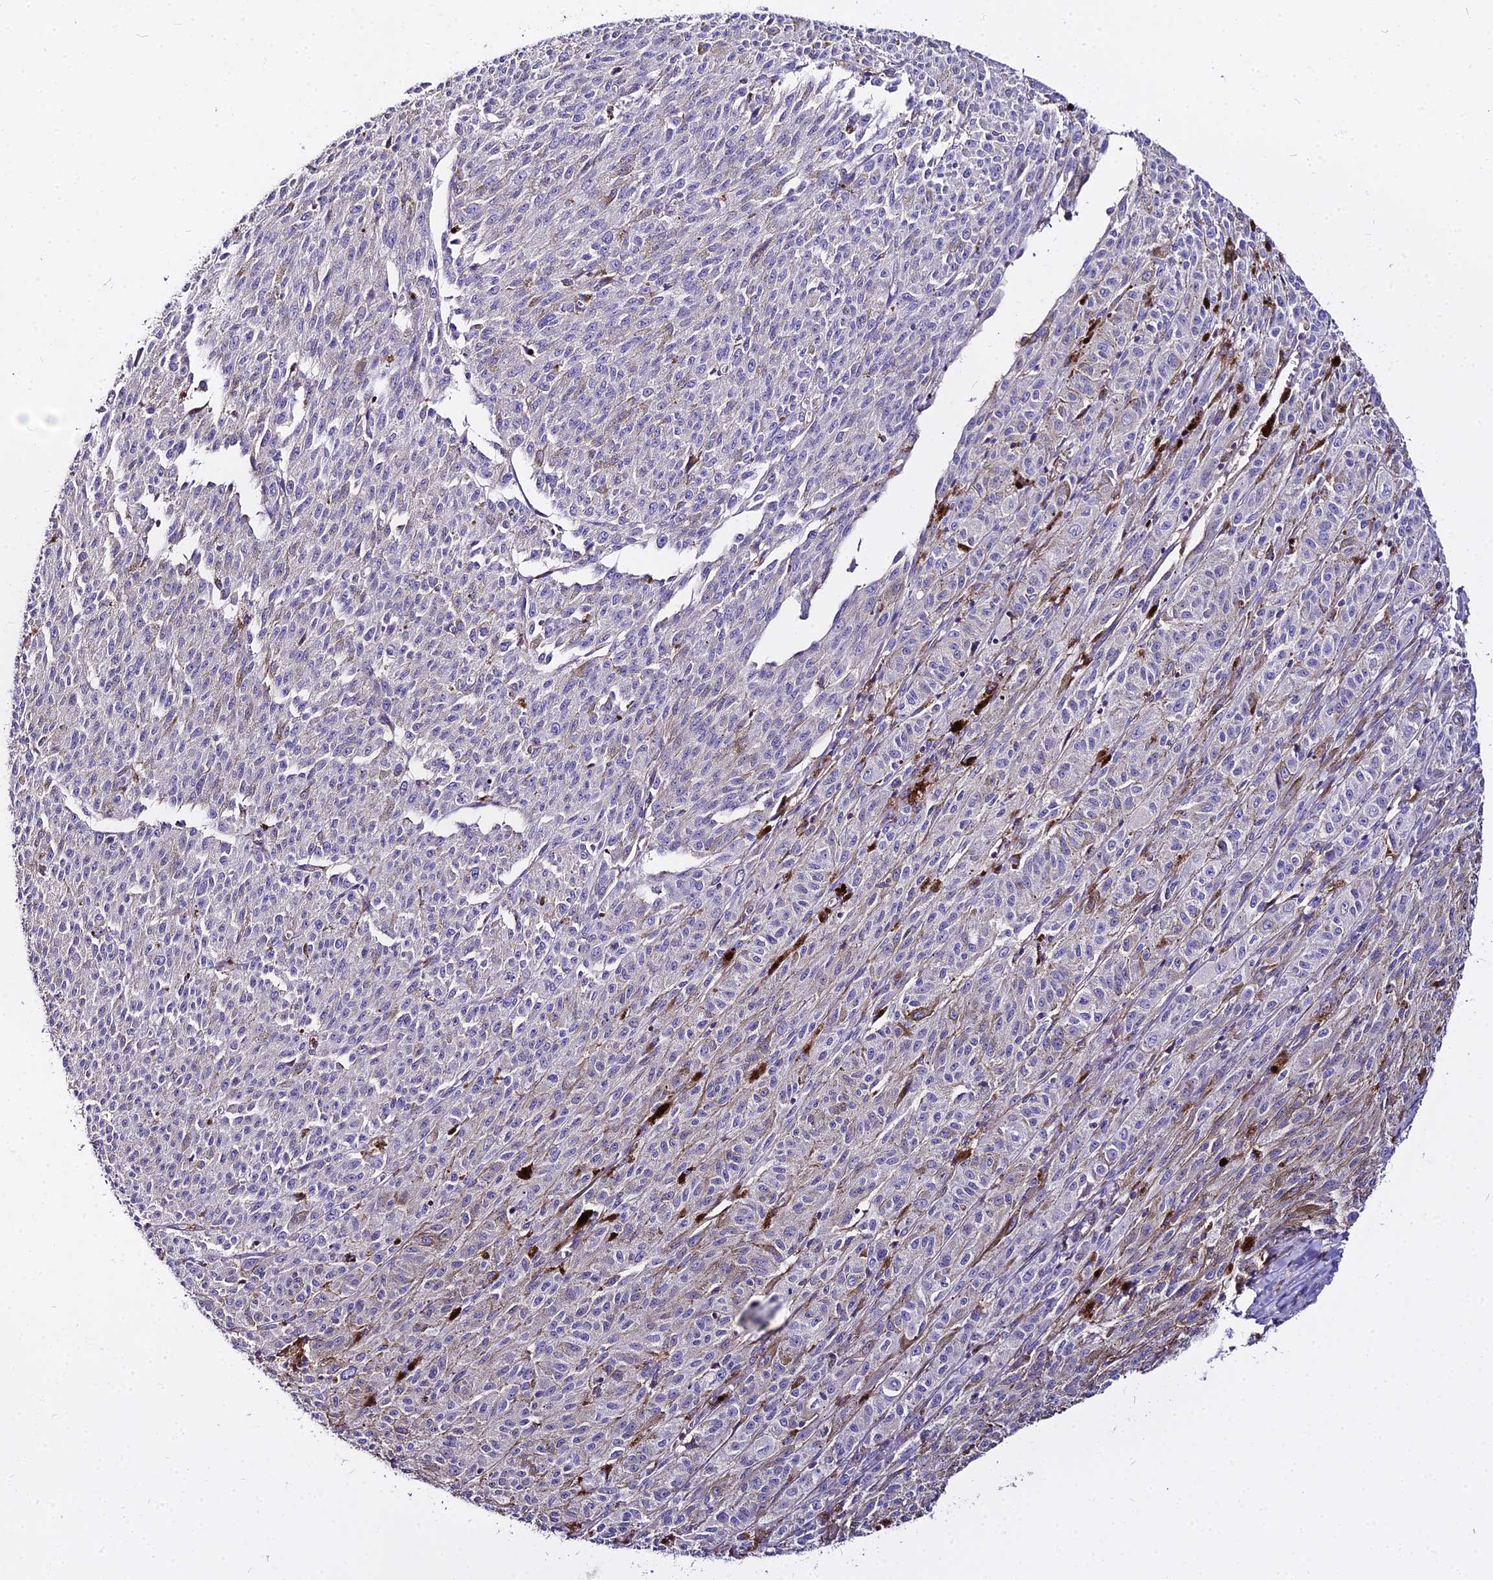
{"staining": {"intensity": "negative", "quantity": "none", "location": "none"}, "tissue": "melanoma", "cell_type": "Tumor cells", "image_type": "cancer", "snomed": [{"axis": "morphology", "description": "Malignant melanoma, NOS"}, {"axis": "topography", "description": "Skin"}], "caption": "Melanoma was stained to show a protein in brown. There is no significant positivity in tumor cells.", "gene": "GLYAT", "patient": {"sex": "female", "age": 52}}